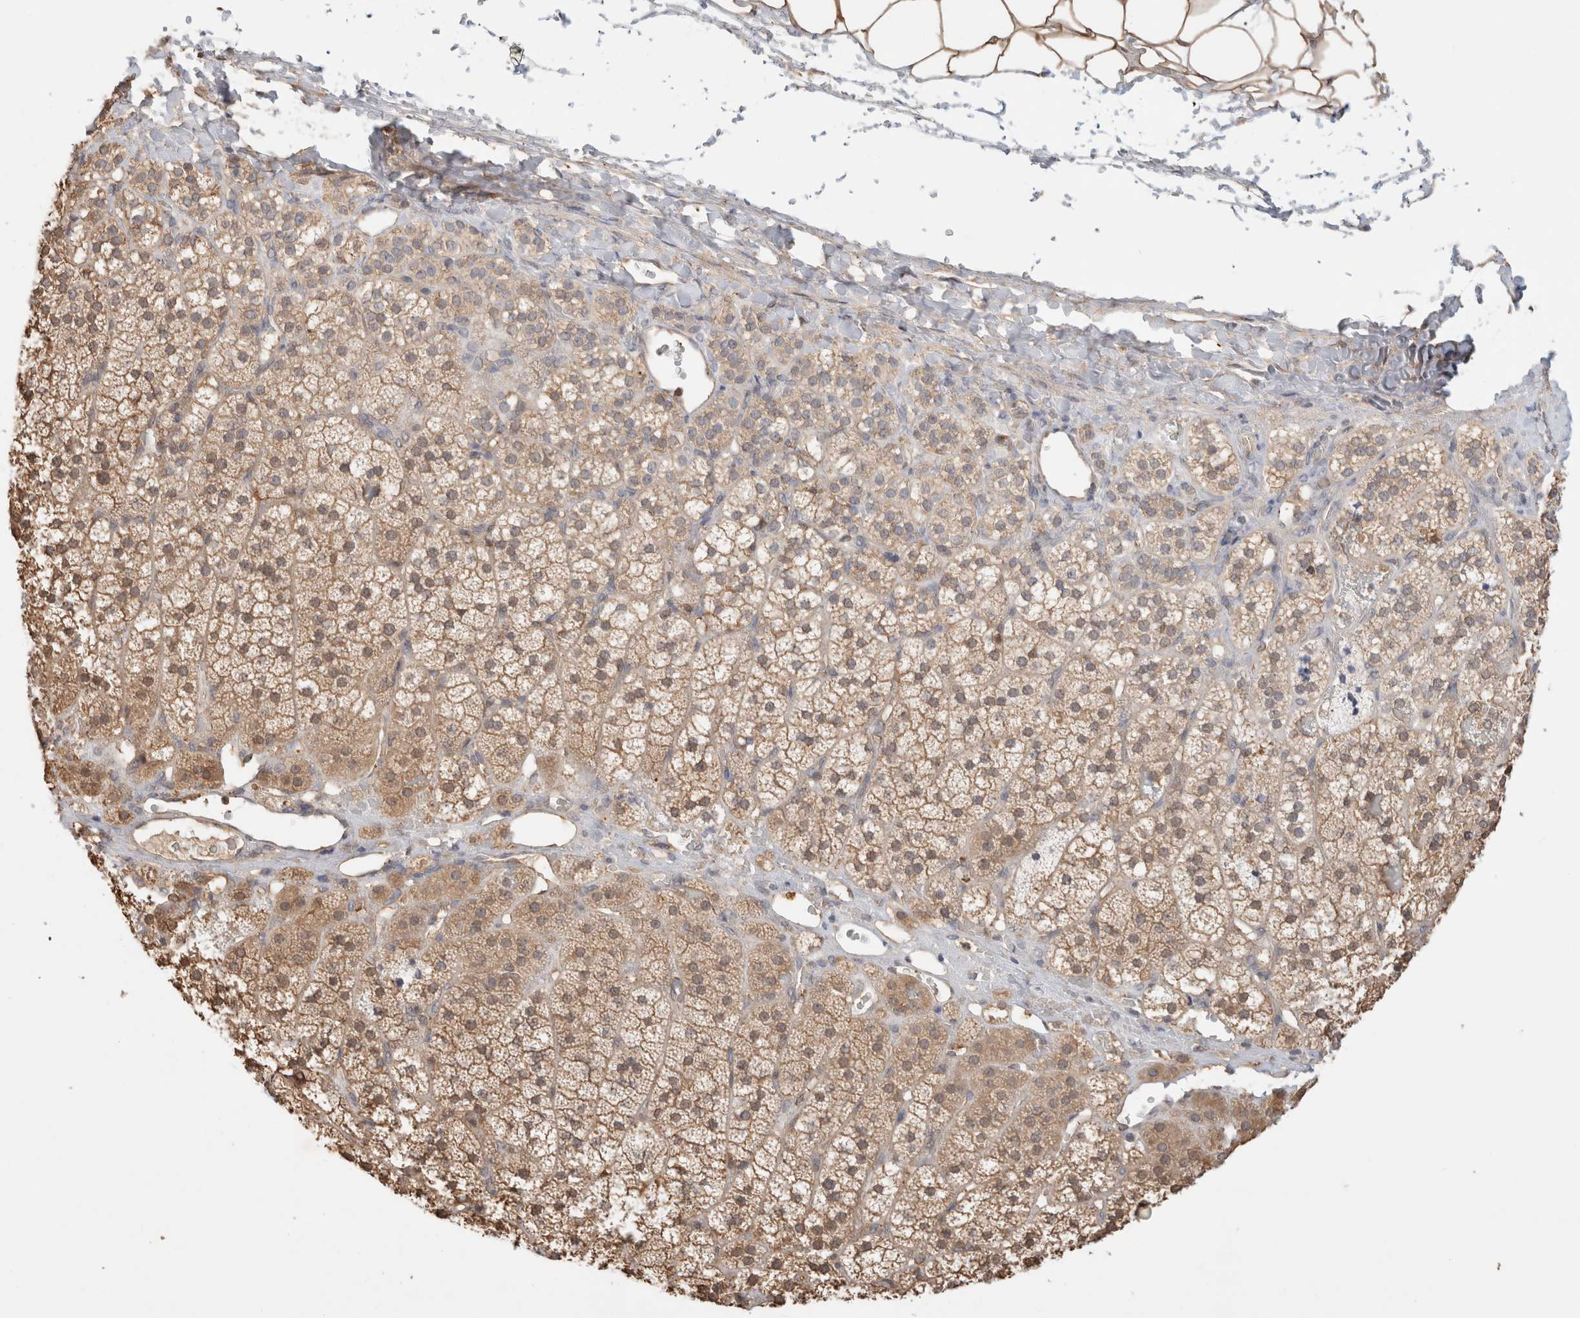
{"staining": {"intensity": "weak", "quantity": ">75%", "location": "cytoplasmic/membranous,nuclear"}, "tissue": "adrenal gland", "cell_type": "Glandular cells", "image_type": "normal", "snomed": [{"axis": "morphology", "description": "Normal tissue, NOS"}, {"axis": "topography", "description": "Adrenal gland"}], "caption": "Immunohistochemistry (IHC) micrograph of normal human adrenal gland stained for a protein (brown), which exhibits low levels of weak cytoplasmic/membranous,nuclear expression in about >75% of glandular cells.", "gene": "YWHAH", "patient": {"sex": "female", "age": 44}}